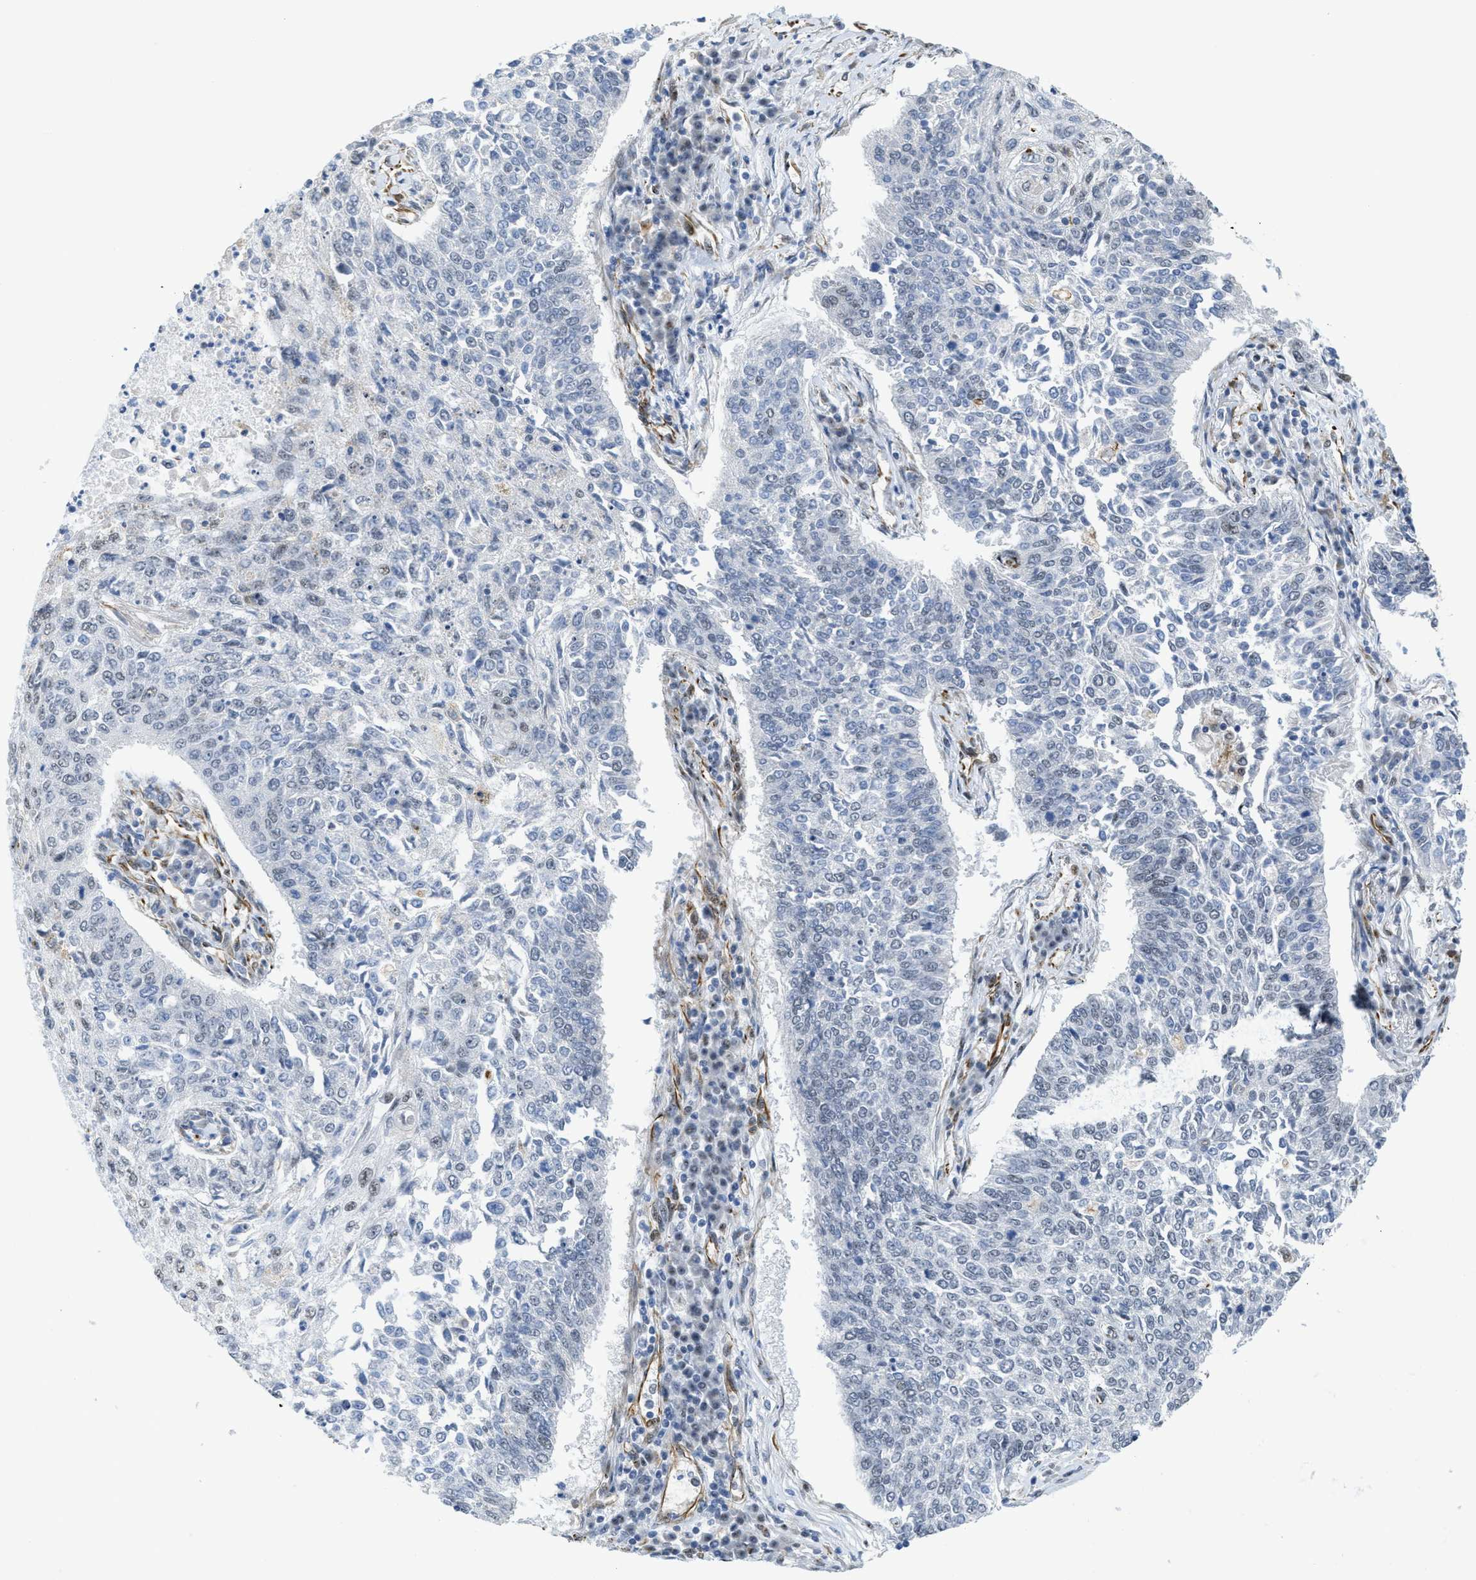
{"staining": {"intensity": "weak", "quantity": "<25%", "location": "nuclear"}, "tissue": "lung cancer", "cell_type": "Tumor cells", "image_type": "cancer", "snomed": [{"axis": "morphology", "description": "Normal tissue, NOS"}, {"axis": "morphology", "description": "Squamous cell carcinoma, NOS"}, {"axis": "topography", "description": "Cartilage tissue"}, {"axis": "topography", "description": "Bronchus"}, {"axis": "topography", "description": "Lung"}], "caption": "There is no significant expression in tumor cells of lung cancer (squamous cell carcinoma).", "gene": "LRRC8B", "patient": {"sex": "female", "age": 49}}